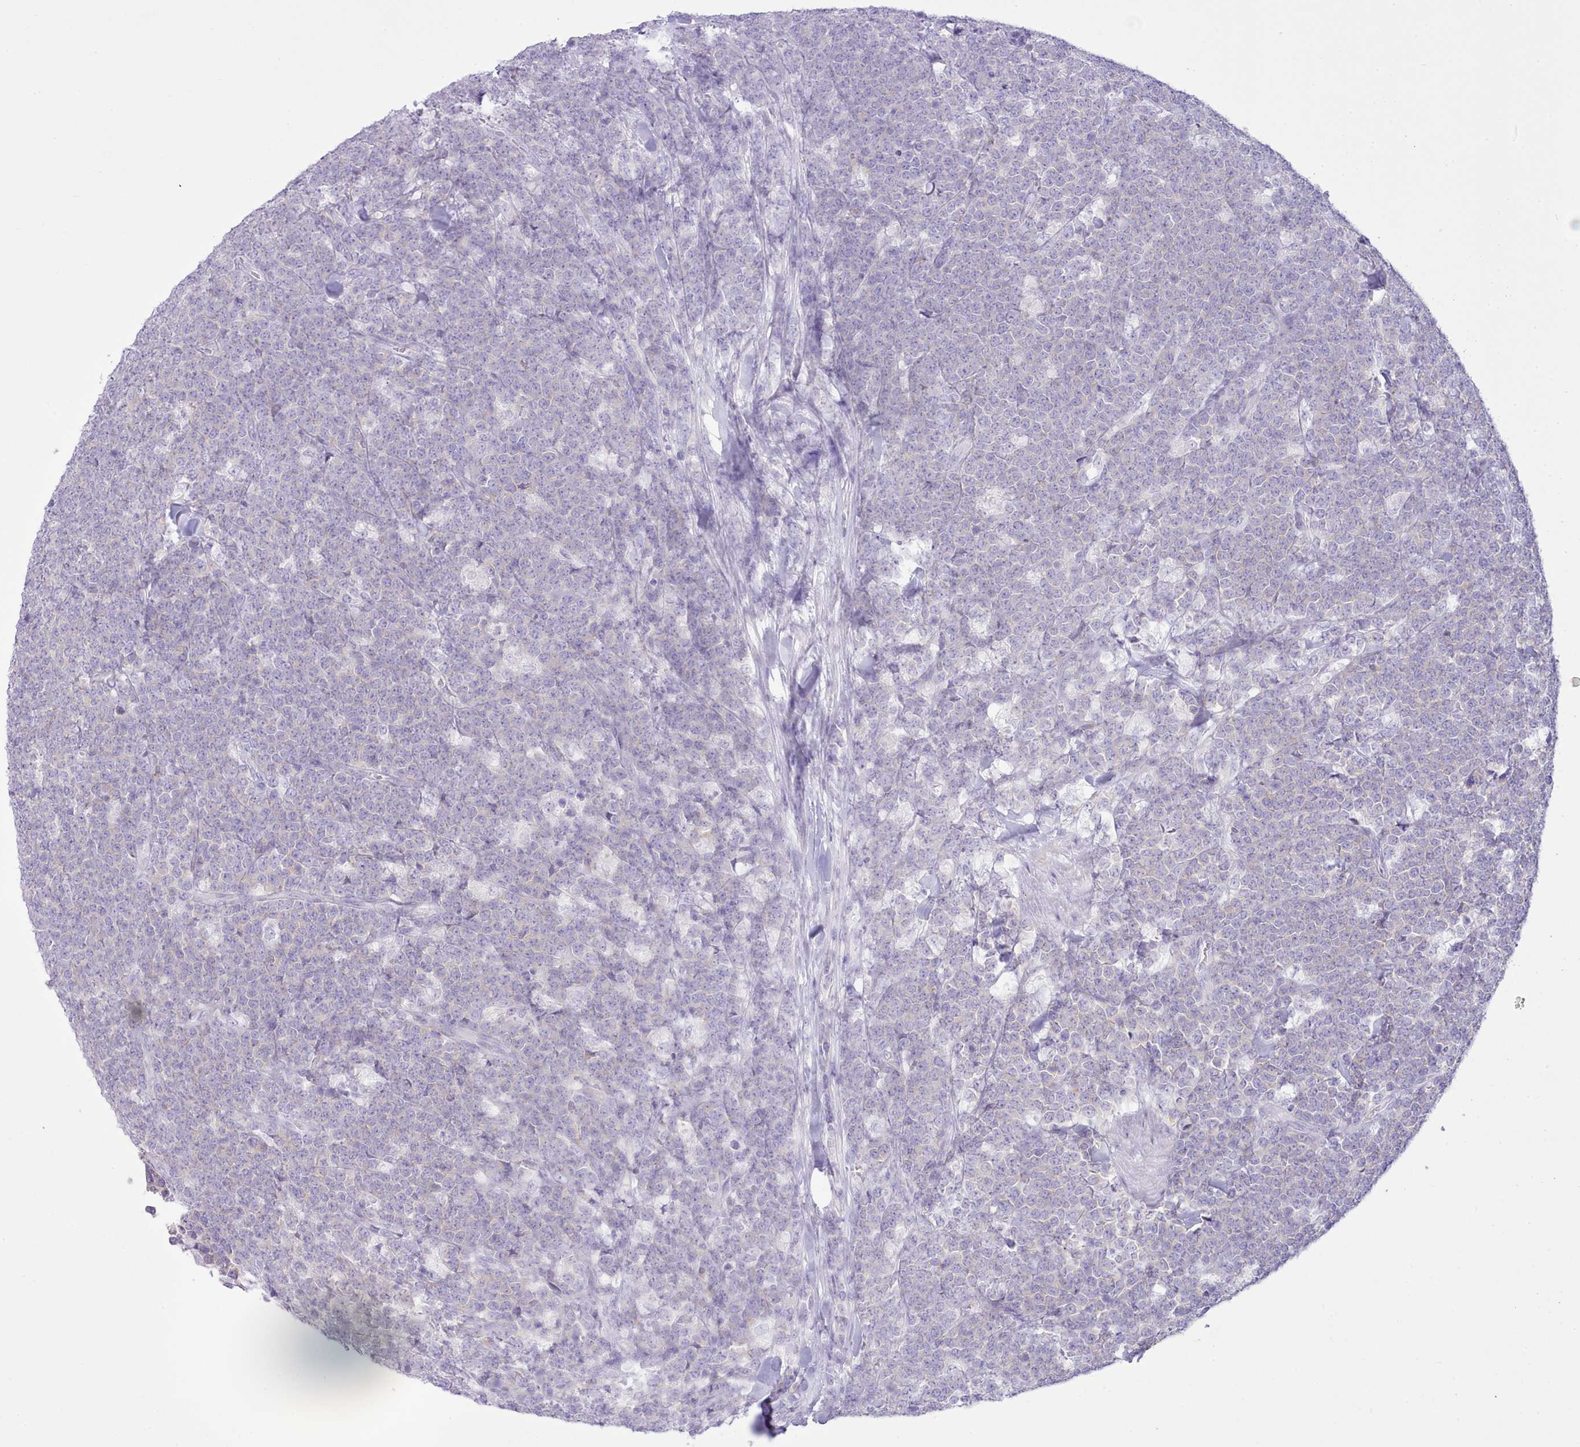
{"staining": {"intensity": "negative", "quantity": "none", "location": "none"}, "tissue": "lymphoma", "cell_type": "Tumor cells", "image_type": "cancer", "snomed": [{"axis": "morphology", "description": "Malignant lymphoma, non-Hodgkin's type, High grade"}, {"axis": "topography", "description": "Small intestine"}, {"axis": "topography", "description": "Colon"}], "caption": "The immunohistochemistry micrograph has no significant expression in tumor cells of lymphoma tissue.", "gene": "MDFI", "patient": {"sex": "male", "age": 8}}